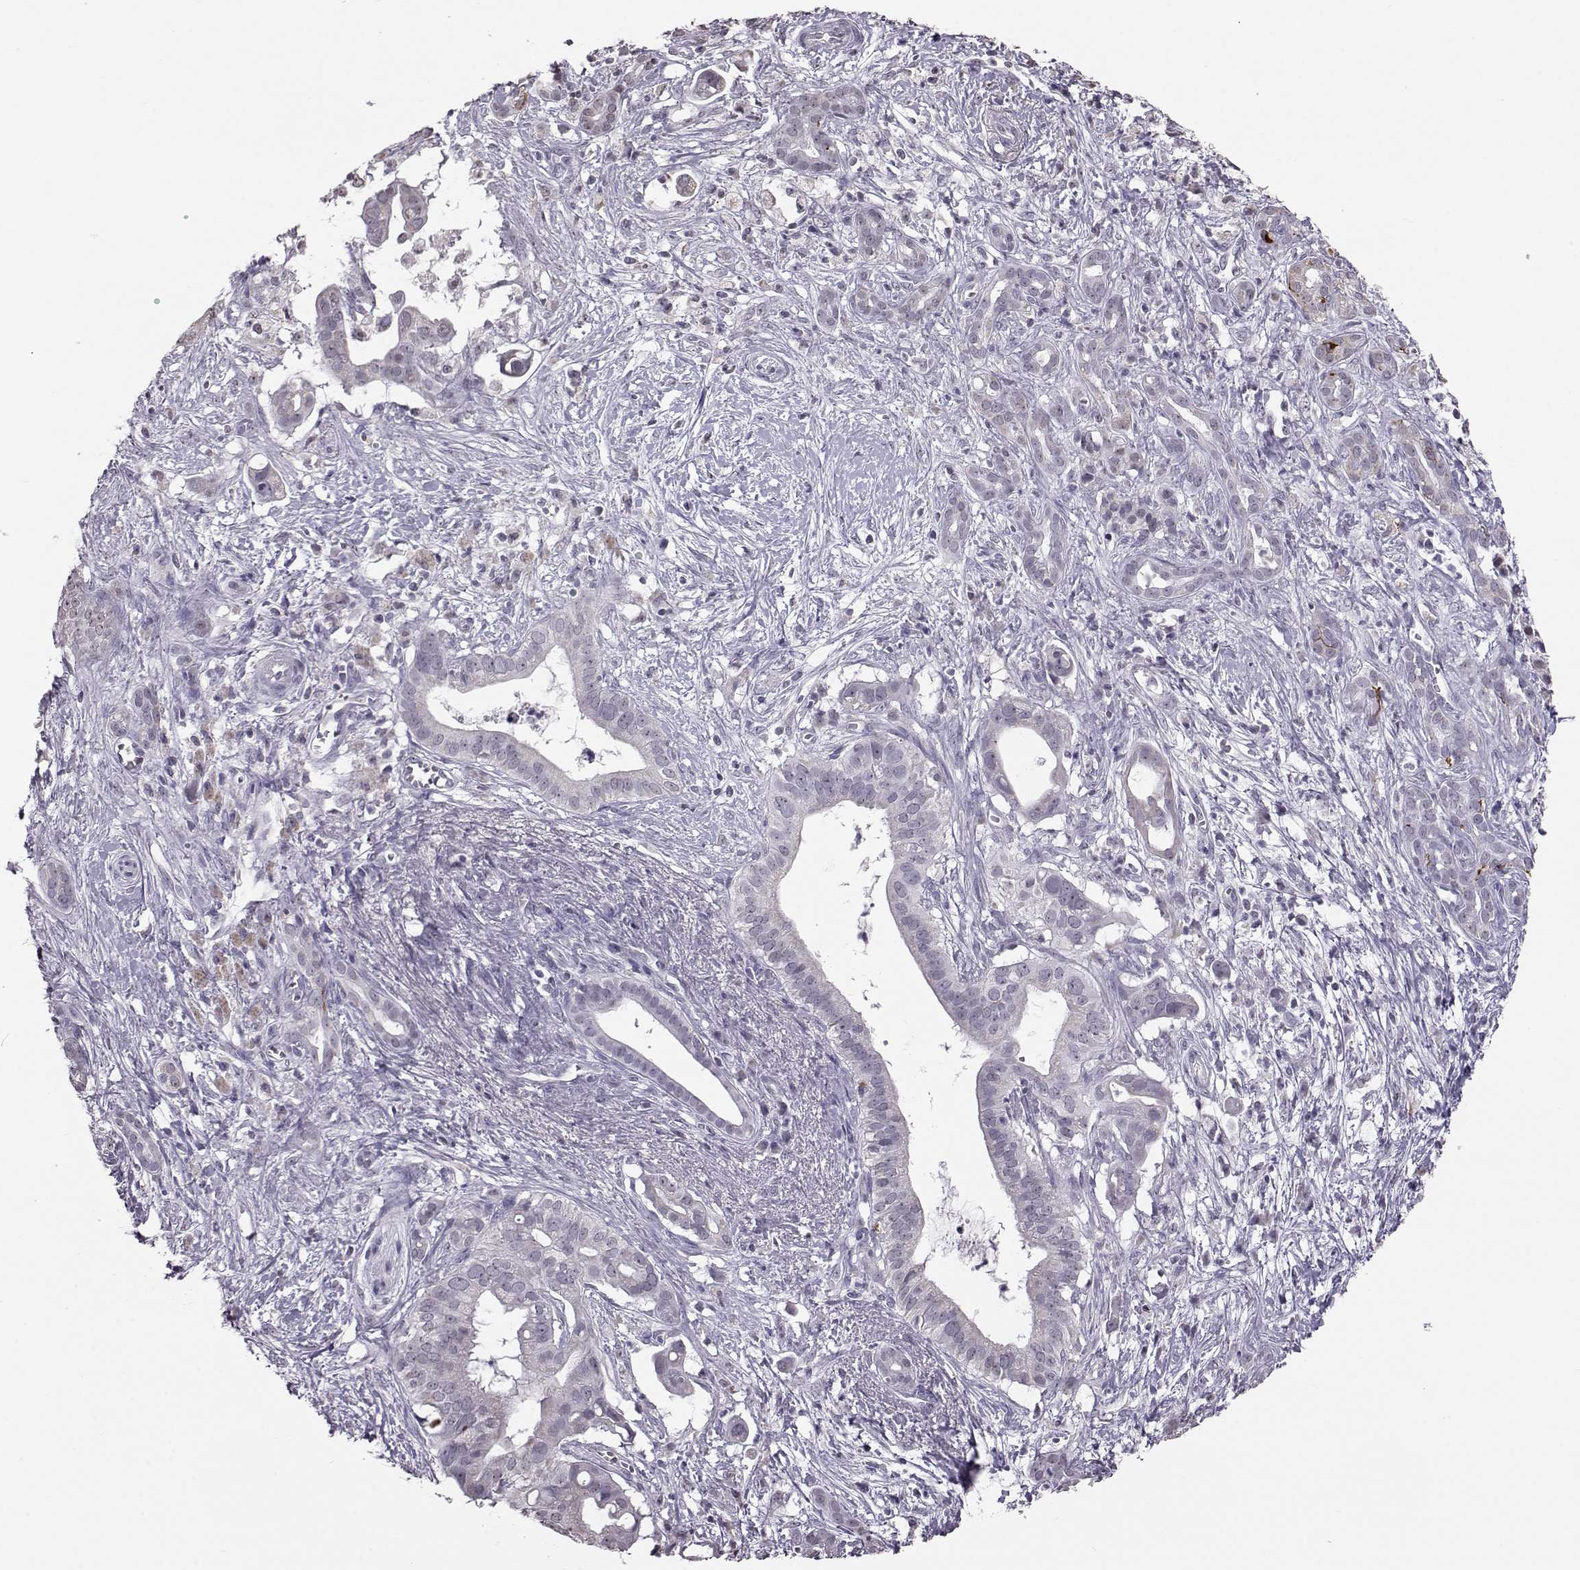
{"staining": {"intensity": "negative", "quantity": "none", "location": "none"}, "tissue": "pancreatic cancer", "cell_type": "Tumor cells", "image_type": "cancer", "snomed": [{"axis": "morphology", "description": "Adenocarcinoma, NOS"}, {"axis": "topography", "description": "Pancreas"}], "caption": "Tumor cells show no significant protein expression in pancreatic cancer.", "gene": "ALDH3A1", "patient": {"sex": "male", "age": 61}}